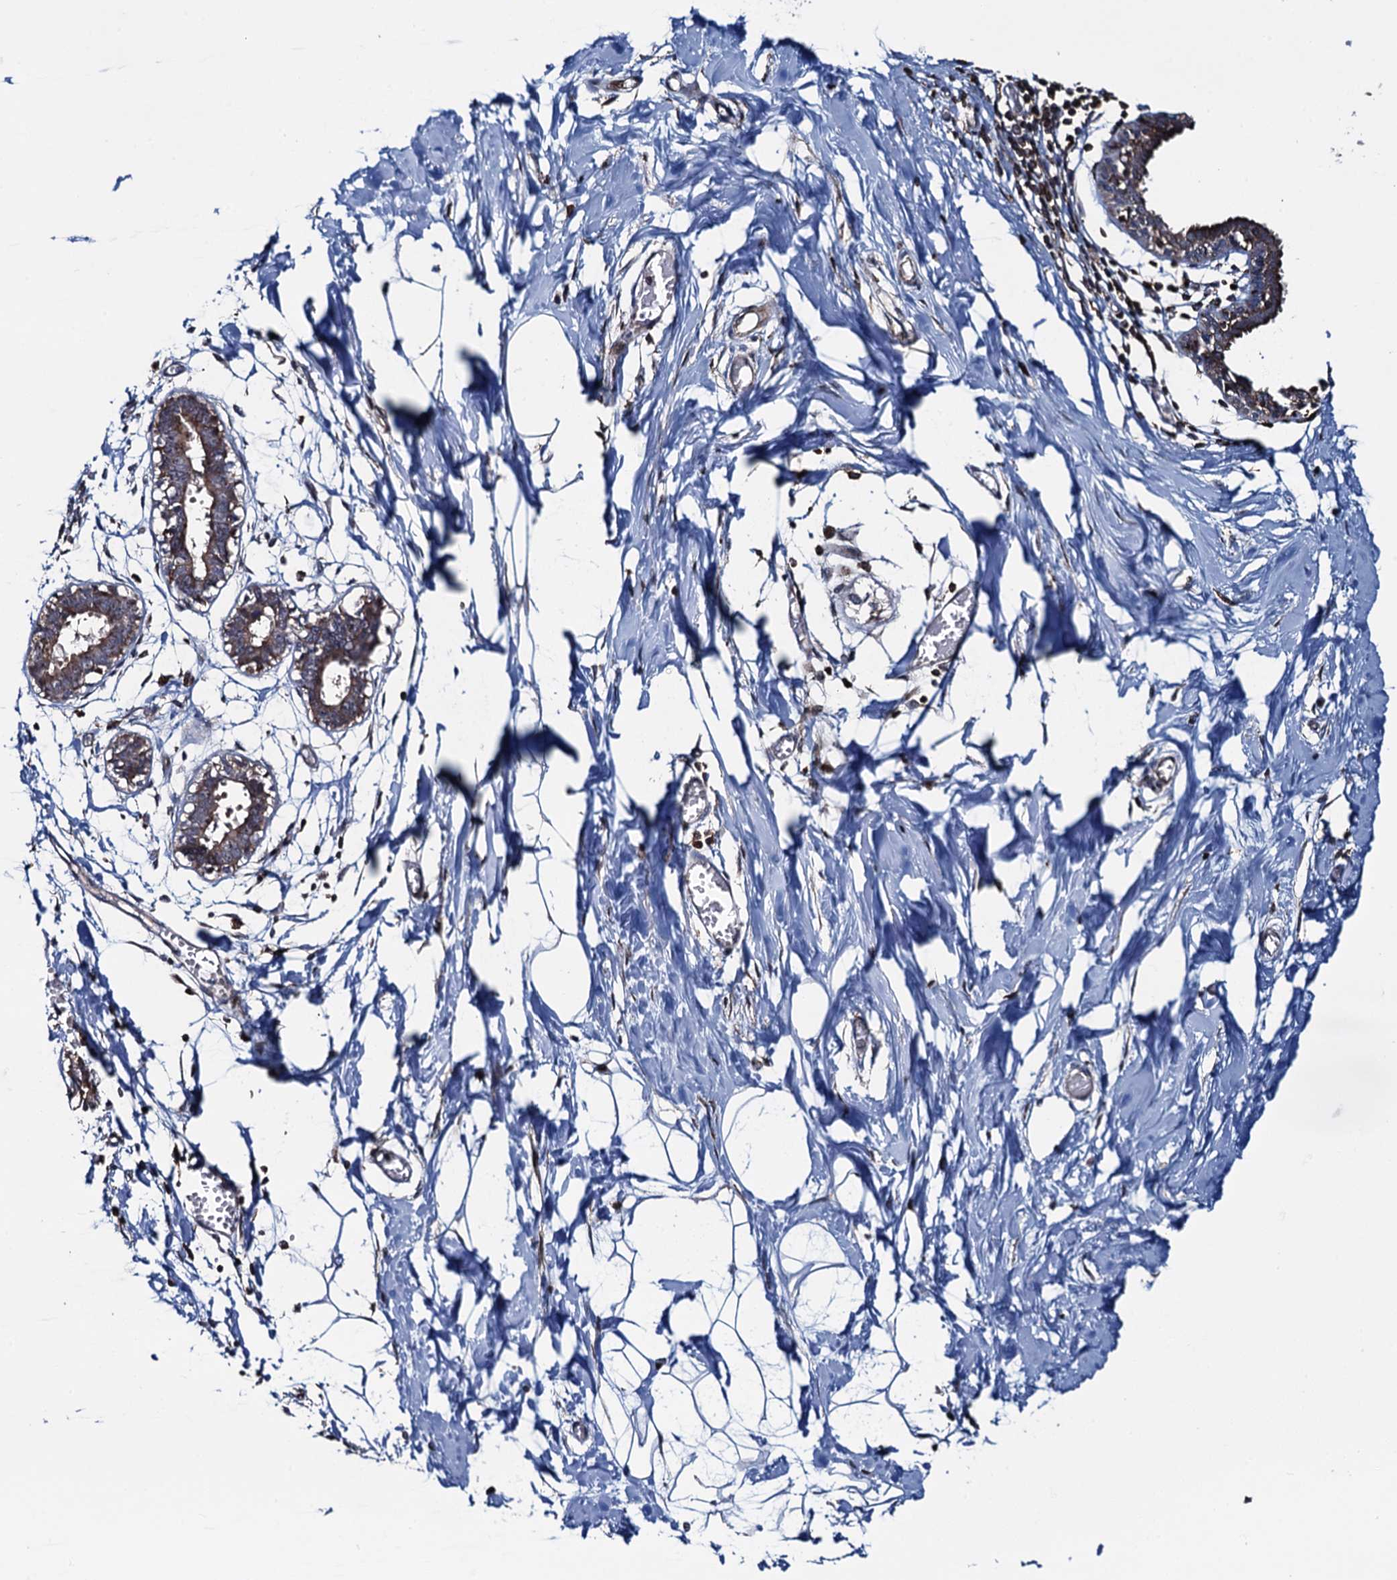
{"staining": {"intensity": "negative", "quantity": "none", "location": "none"}, "tissue": "breast", "cell_type": "Adipocytes", "image_type": "normal", "snomed": [{"axis": "morphology", "description": "Normal tissue, NOS"}, {"axis": "topography", "description": "Breast"}], "caption": "The immunohistochemistry photomicrograph has no significant expression in adipocytes of breast. Brightfield microscopy of immunohistochemistry (IHC) stained with DAB (3,3'-diaminobenzidine) (brown) and hematoxylin (blue), captured at high magnification.", "gene": "CCDC102A", "patient": {"sex": "female", "age": 27}}